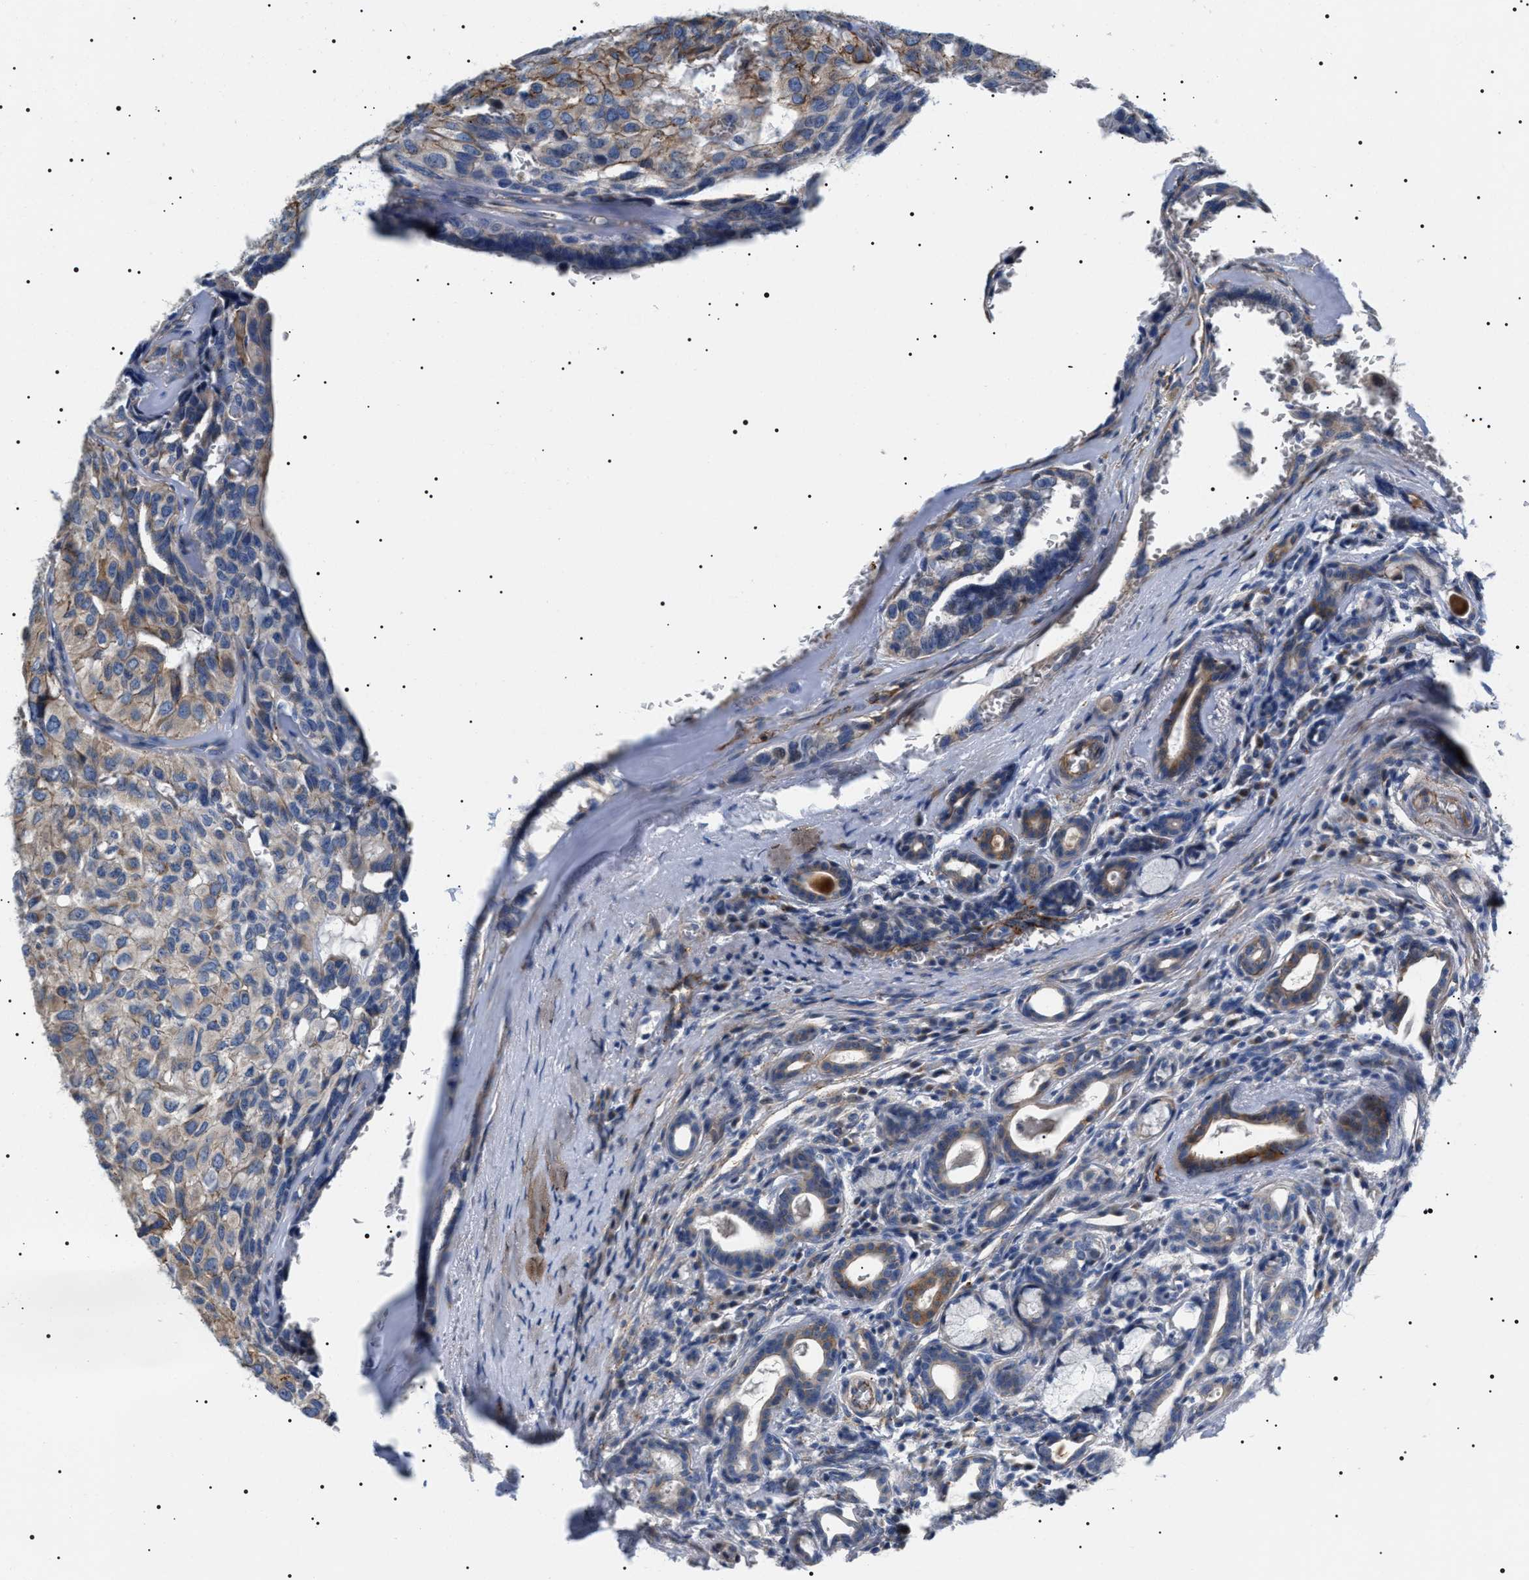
{"staining": {"intensity": "moderate", "quantity": "25%-75%", "location": "cytoplasmic/membranous"}, "tissue": "head and neck cancer", "cell_type": "Tumor cells", "image_type": "cancer", "snomed": [{"axis": "morphology", "description": "Adenocarcinoma, NOS"}, {"axis": "topography", "description": "Salivary gland, NOS"}, {"axis": "topography", "description": "Head-Neck"}], "caption": "Immunohistochemistry staining of head and neck cancer, which displays medium levels of moderate cytoplasmic/membranous staining in about 25%-75% of tumor cells indicating moderate cytoplasmic/membranous protein staining. The staining was performed using DAB (brown) for protein detection and nuclei were counterstained in hematoxylin (blue).", "gene": "TMEM222", "patient": {"sex": "female", "age": 76}}